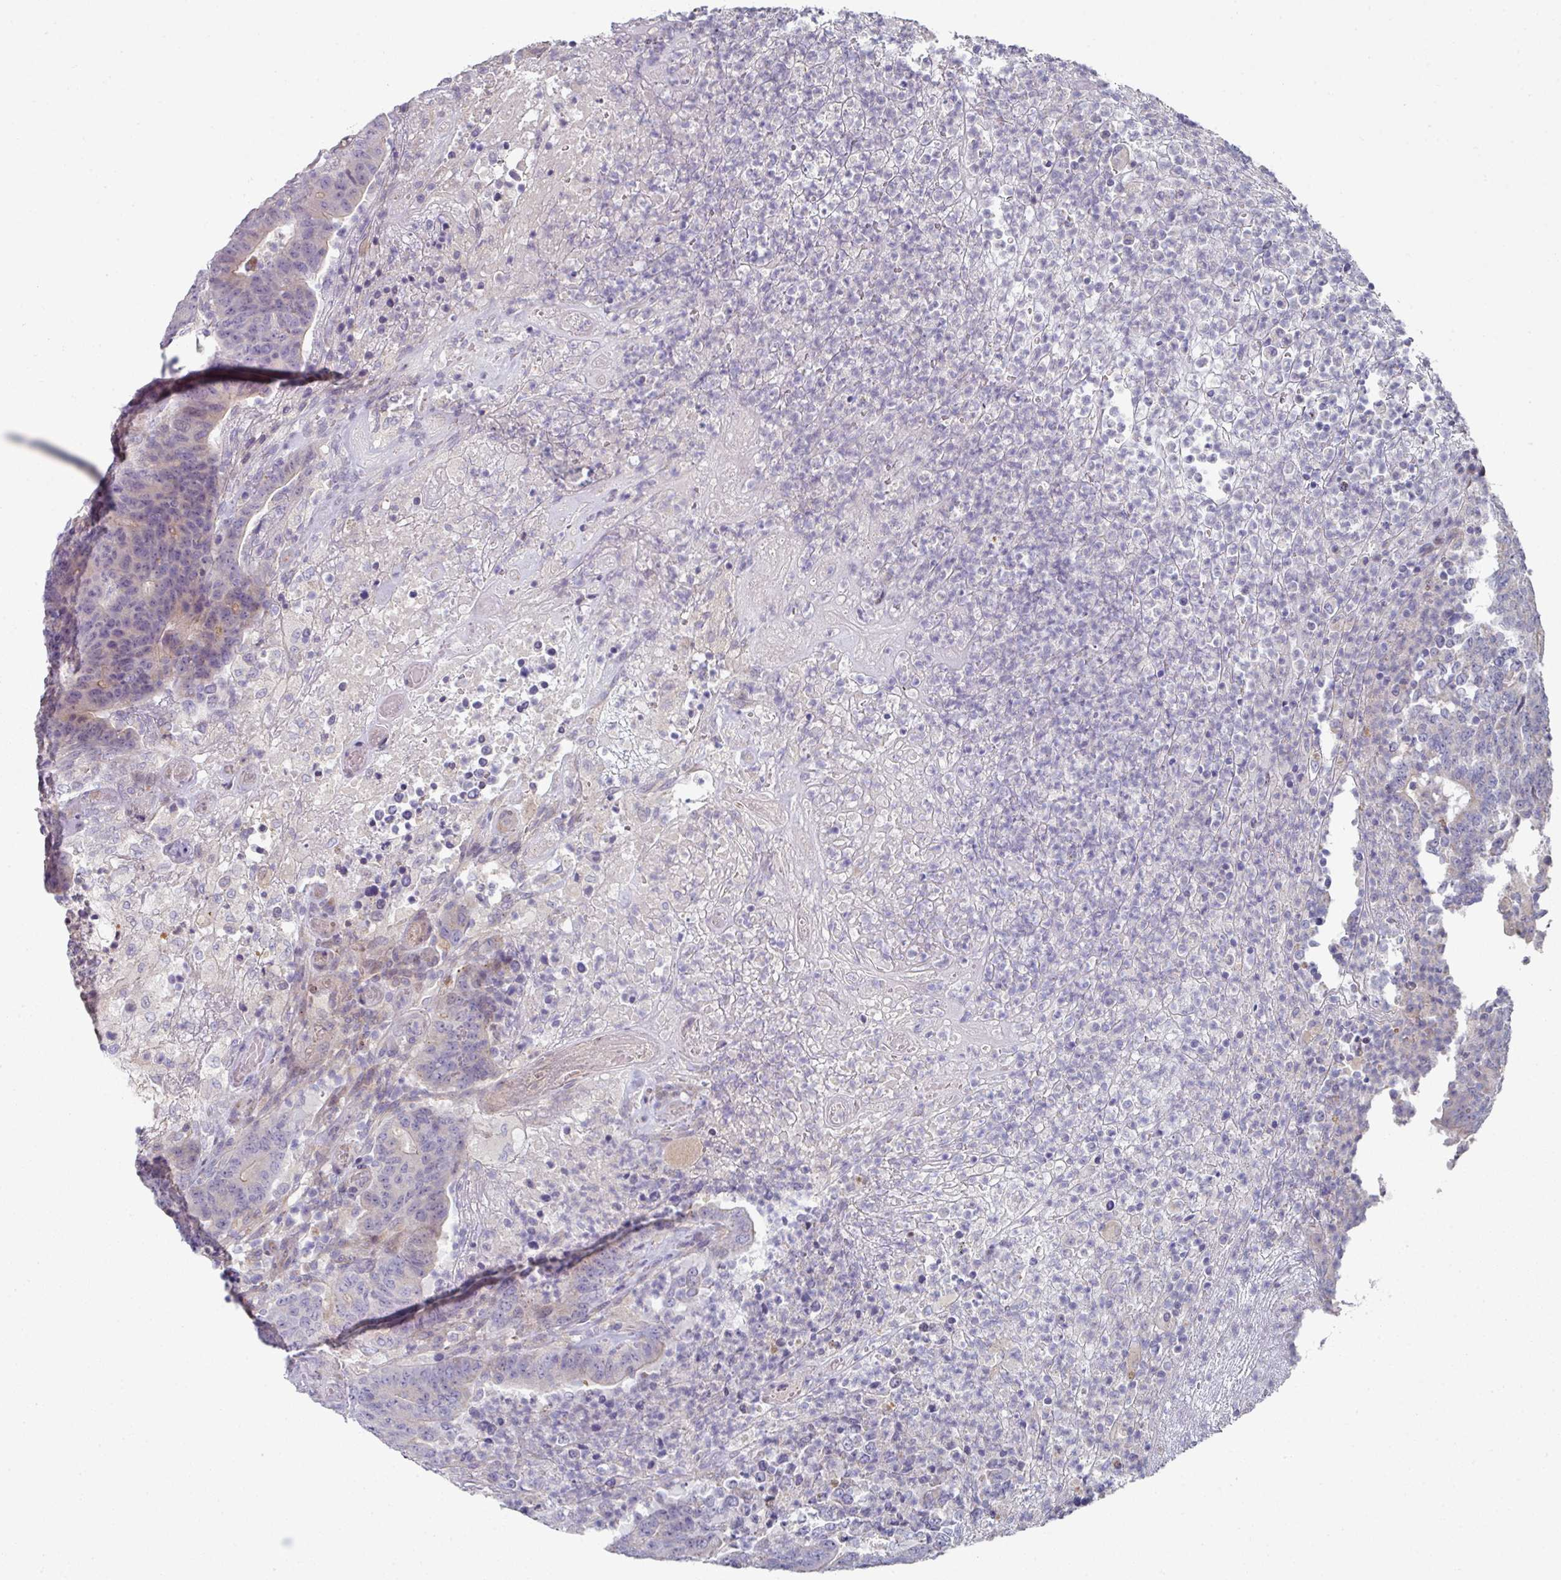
{"staining": {"intensity": "negative", "quantity": "none", "location": "none"}, "tissue": "colorectal cancer", "cell_type": "Tumor cells", "image_type": "cancer", "snomed": [{"axis": "morphology", "description": "Adenocarcinoma, NOS"}, {"axis": "topography", "description": "Colon"}], "caption": "DAB immunohistochemical staining of colorectal cancer shows no significant staining in tumor cells.", "gene": "WSB2", "patient": {"sex": "female", "age": 75}}